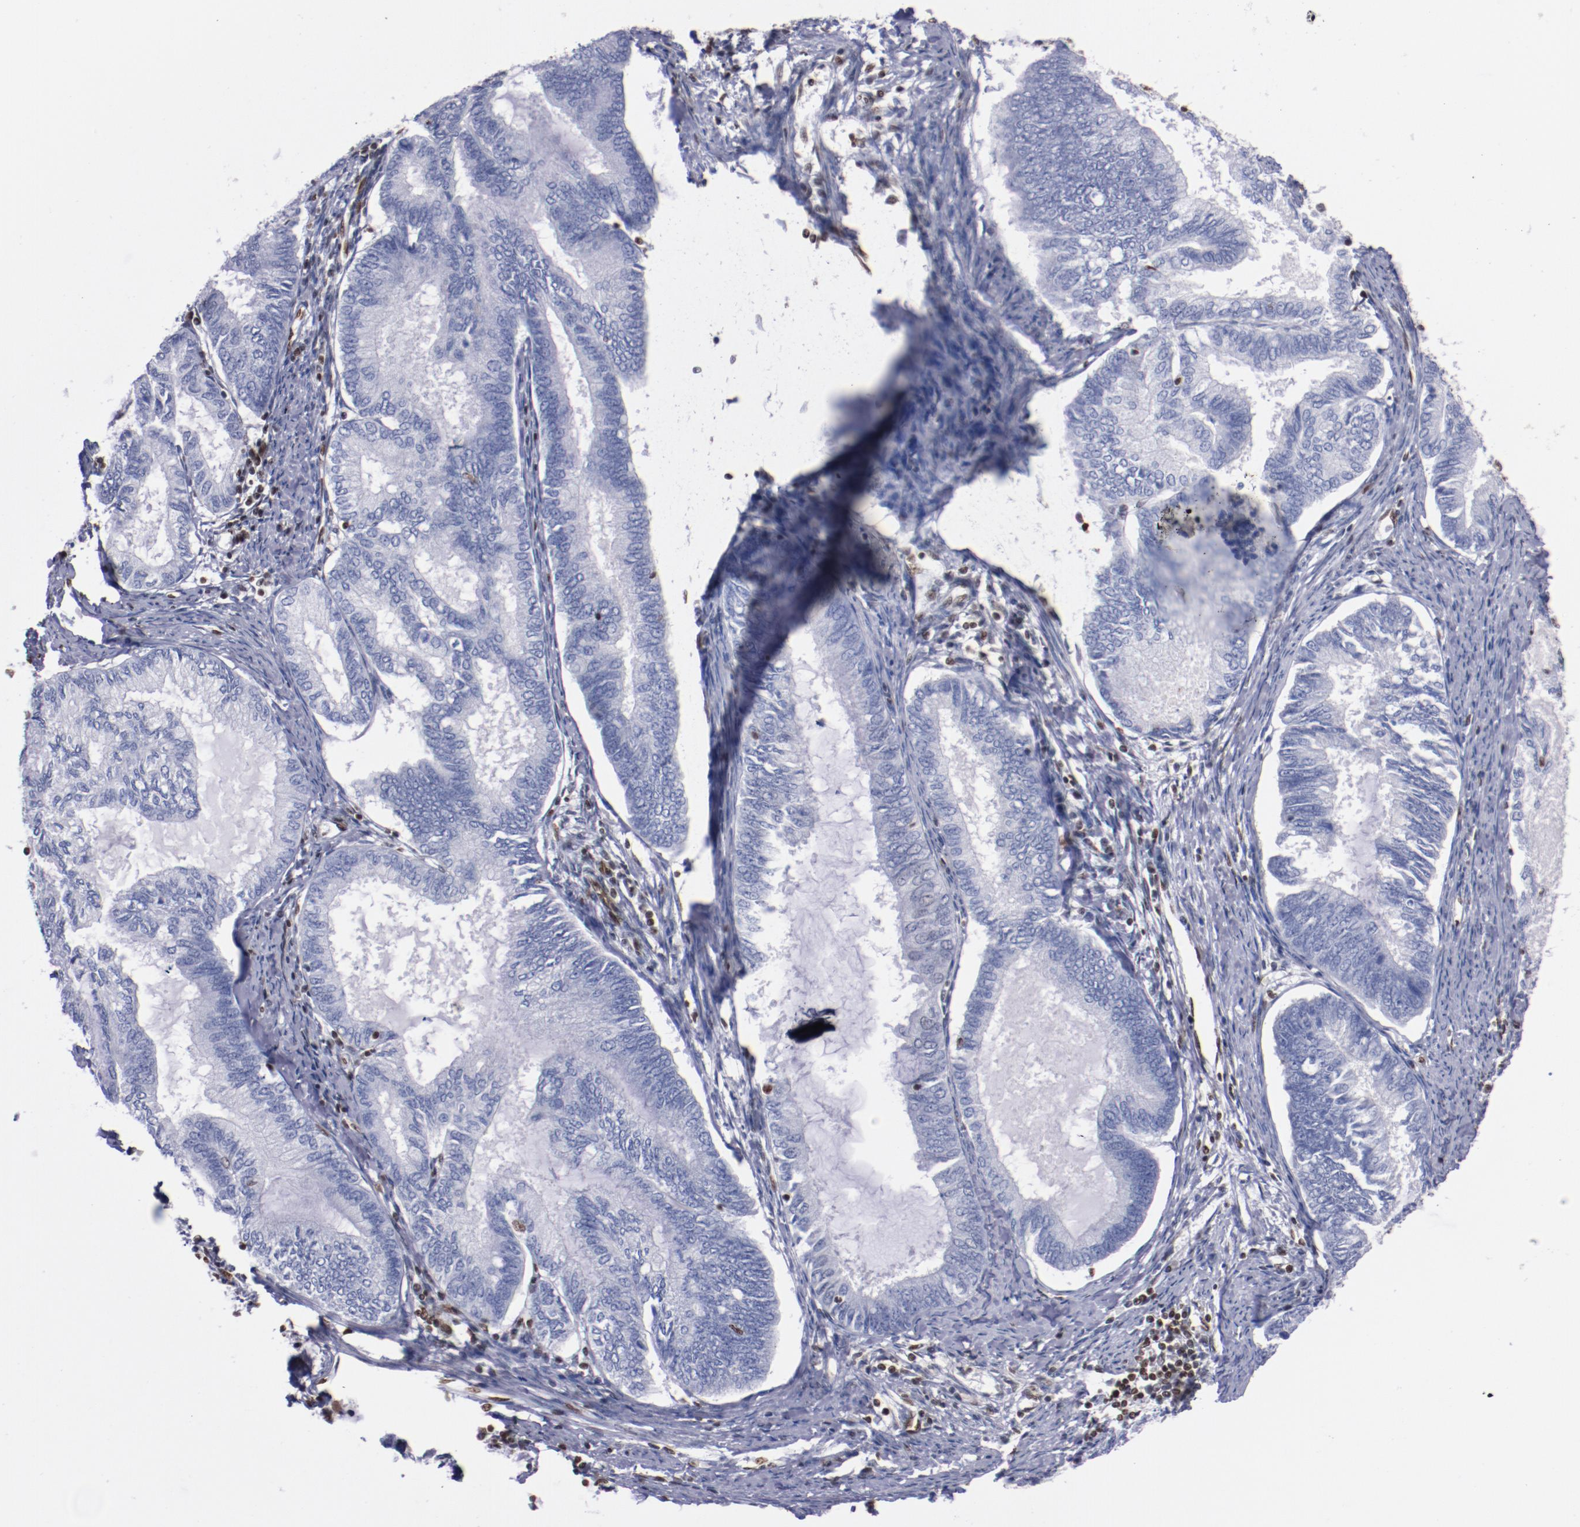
{"staining": {"intensity": "negative", "quantity": "none", "location": "none"}, "tissue": "endometrial cancer", "cell_type": "Tumor cells", "image_type": "cancer", "snomed": [{"axis": "morphology", "description": "Adenocarcinoma, NOS"}, {"axis": "topography", "description": "Endometrium"}], "caption": "Tumor cells show no significant expression in endometrial cancer (adenocarcinoma). (Stains: DAB IHC with hematoxylin counter stain, Microscopy: brightfield microscopy at high magnification).", "gene": "IFI16", "patient": {"sex": "female", "age": 86}}